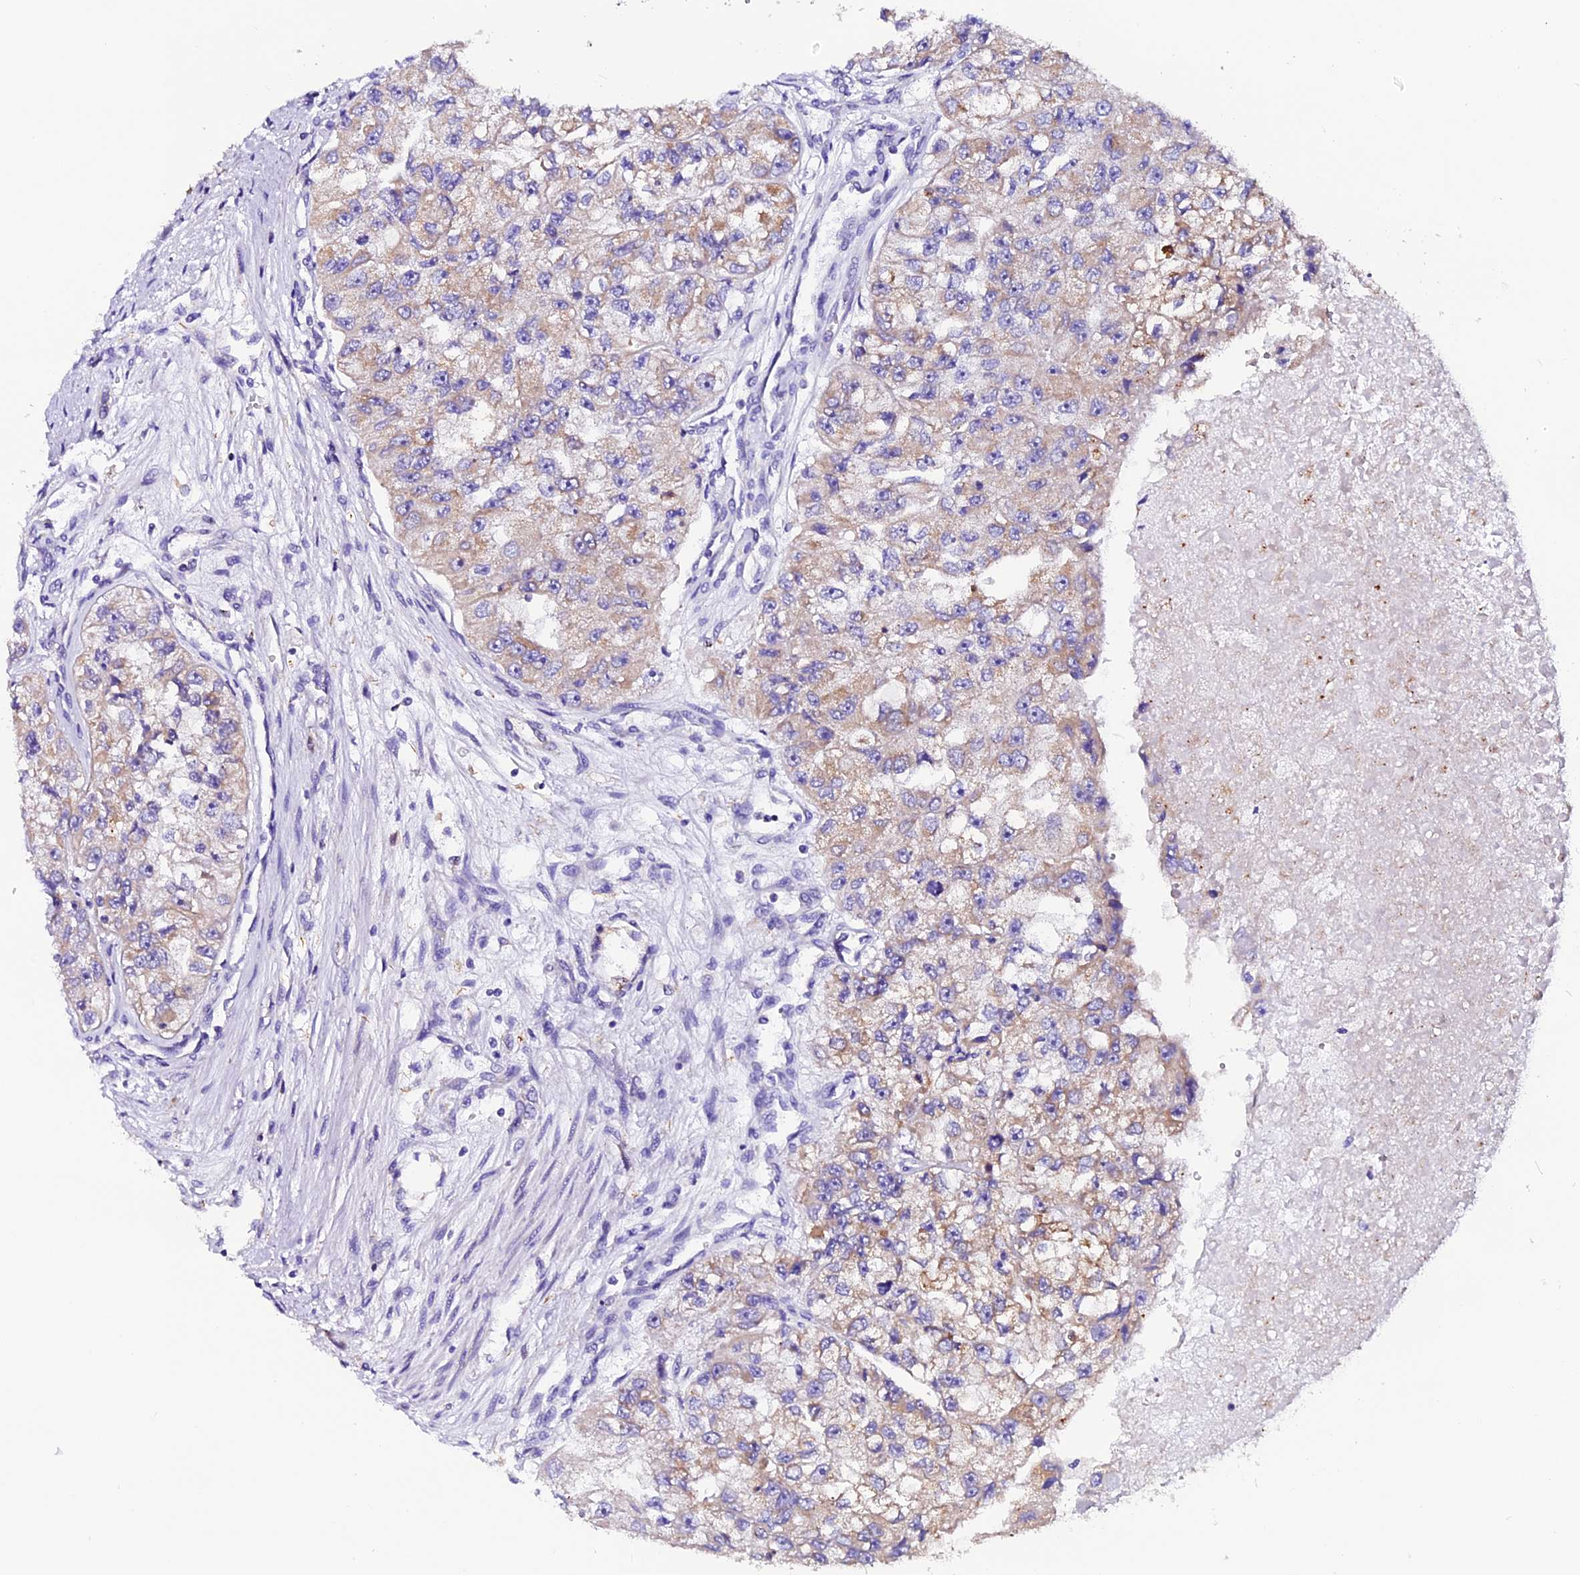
{"staining": {"intensity": "weak", "quantity": ">75%", "location": "cytoplasmic/membranous"}, "tissue": "renal cancer", "cell_type": "Tumor cells", "image_type": "cancer", "snomed": [{"axis": "morphology", "description": "Adenocarcinoma, NOS"}, {"axis": "topography", "description": "Kidney"}], "caption": "Protein staining of renal adenocarcinoma tissue shows weak cytoplasmic/membranous expression in about >75% of tumor cells.", "gene": "COMTD1", "patient": {"sex": "male", "age": 63}}